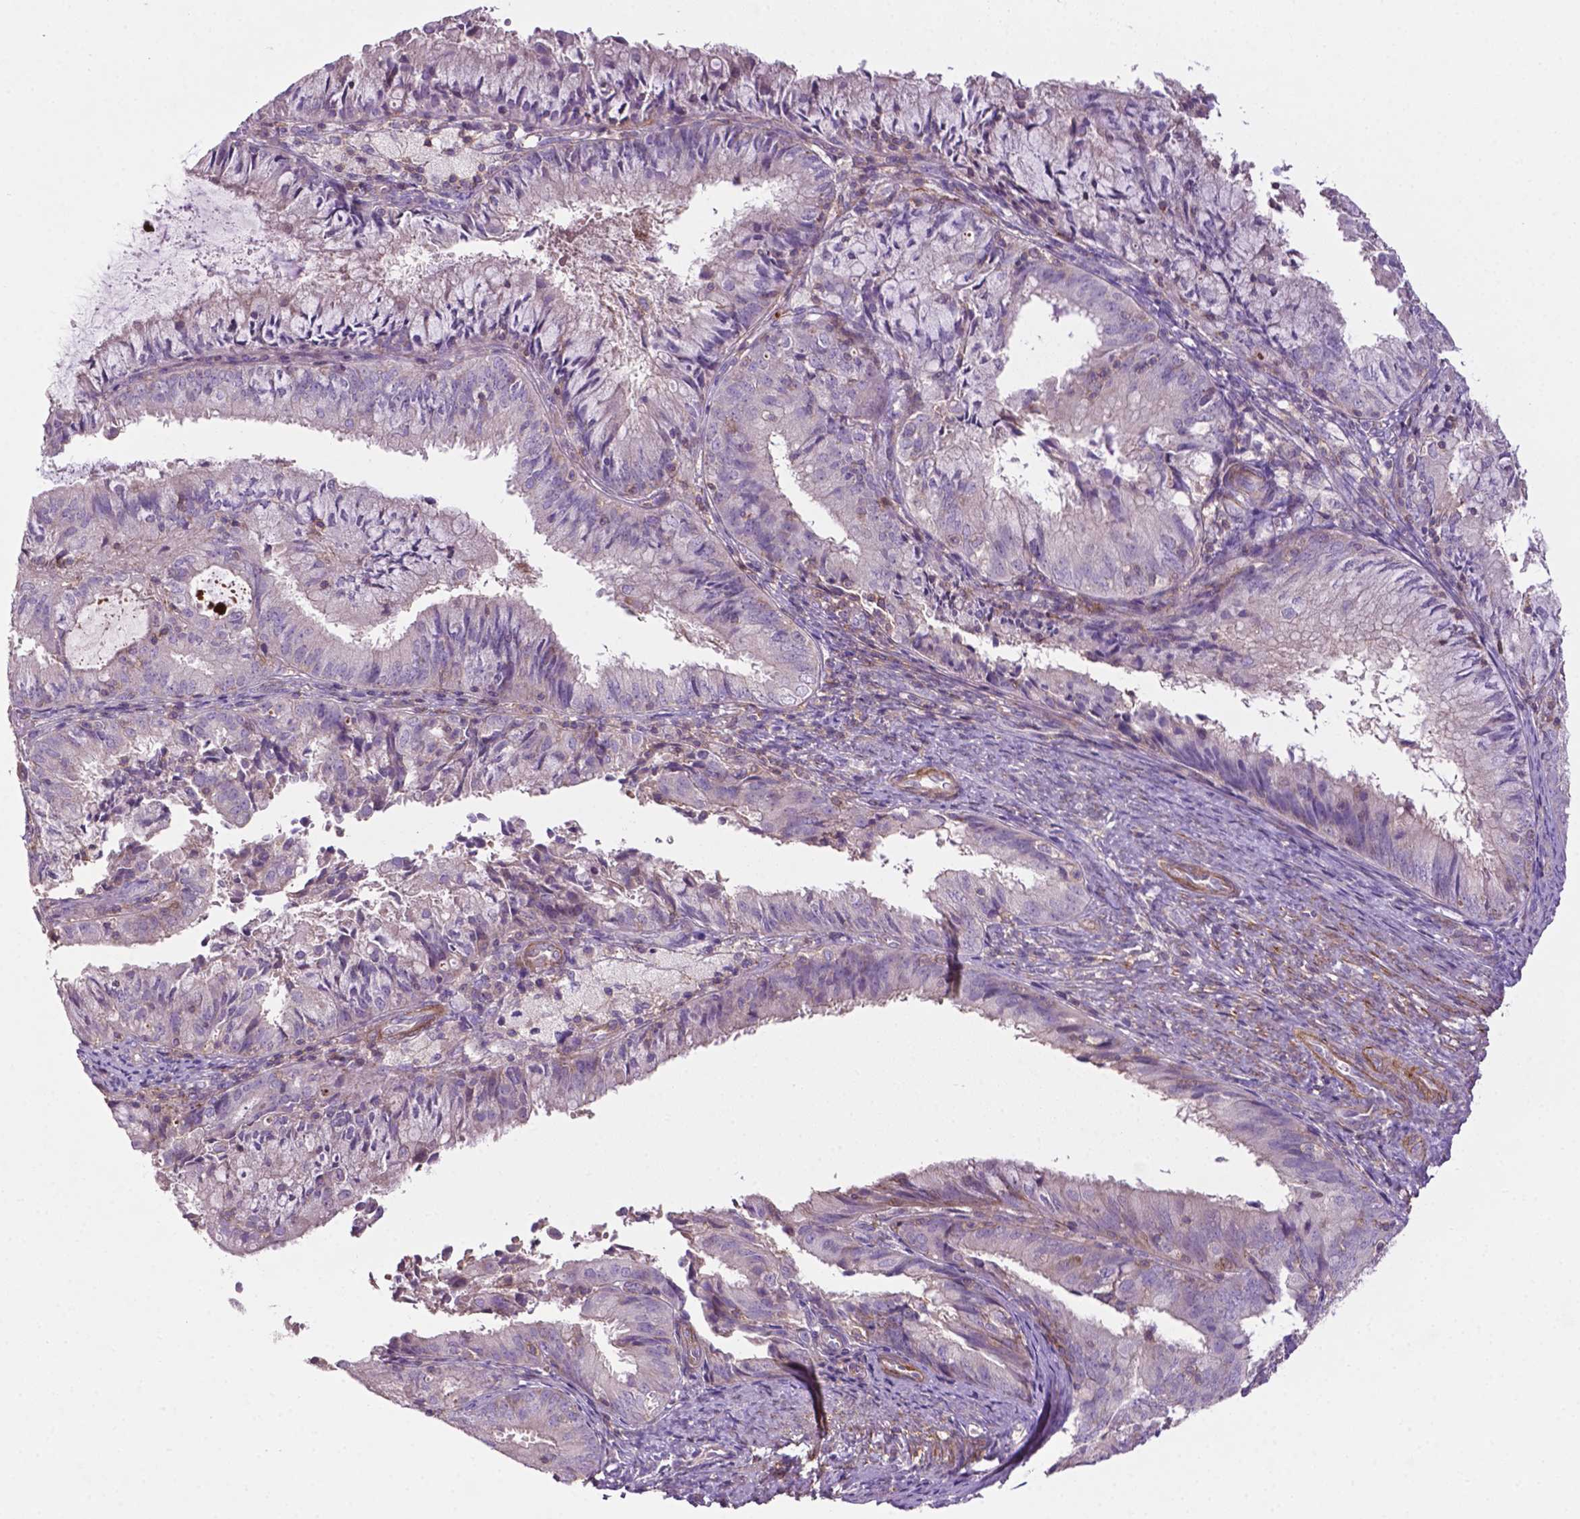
{"staining": {"intensity": "negative", "quantity": "none", "location": "none"}, "tissue": "endometrial cancer", "cell_type": "Tumor cells", "image_type": "cancer", "snomed": [{"axis": "morphology", "description": "Adenocarcinoma, NOS"}, {"axis": "topography", "description": "Endometrium"}], "caption": "Endometrial adenocarcinoma was stained to show a protein in brown. There is no significant expression in tumor cells. (Stains: DAB immunohistochemistry with hematoxylin counter stain, Microscopy: brightfield microscopy at high magnification).", "gene": "BMP4", "patient": {"sex": "female", "age": 57}}